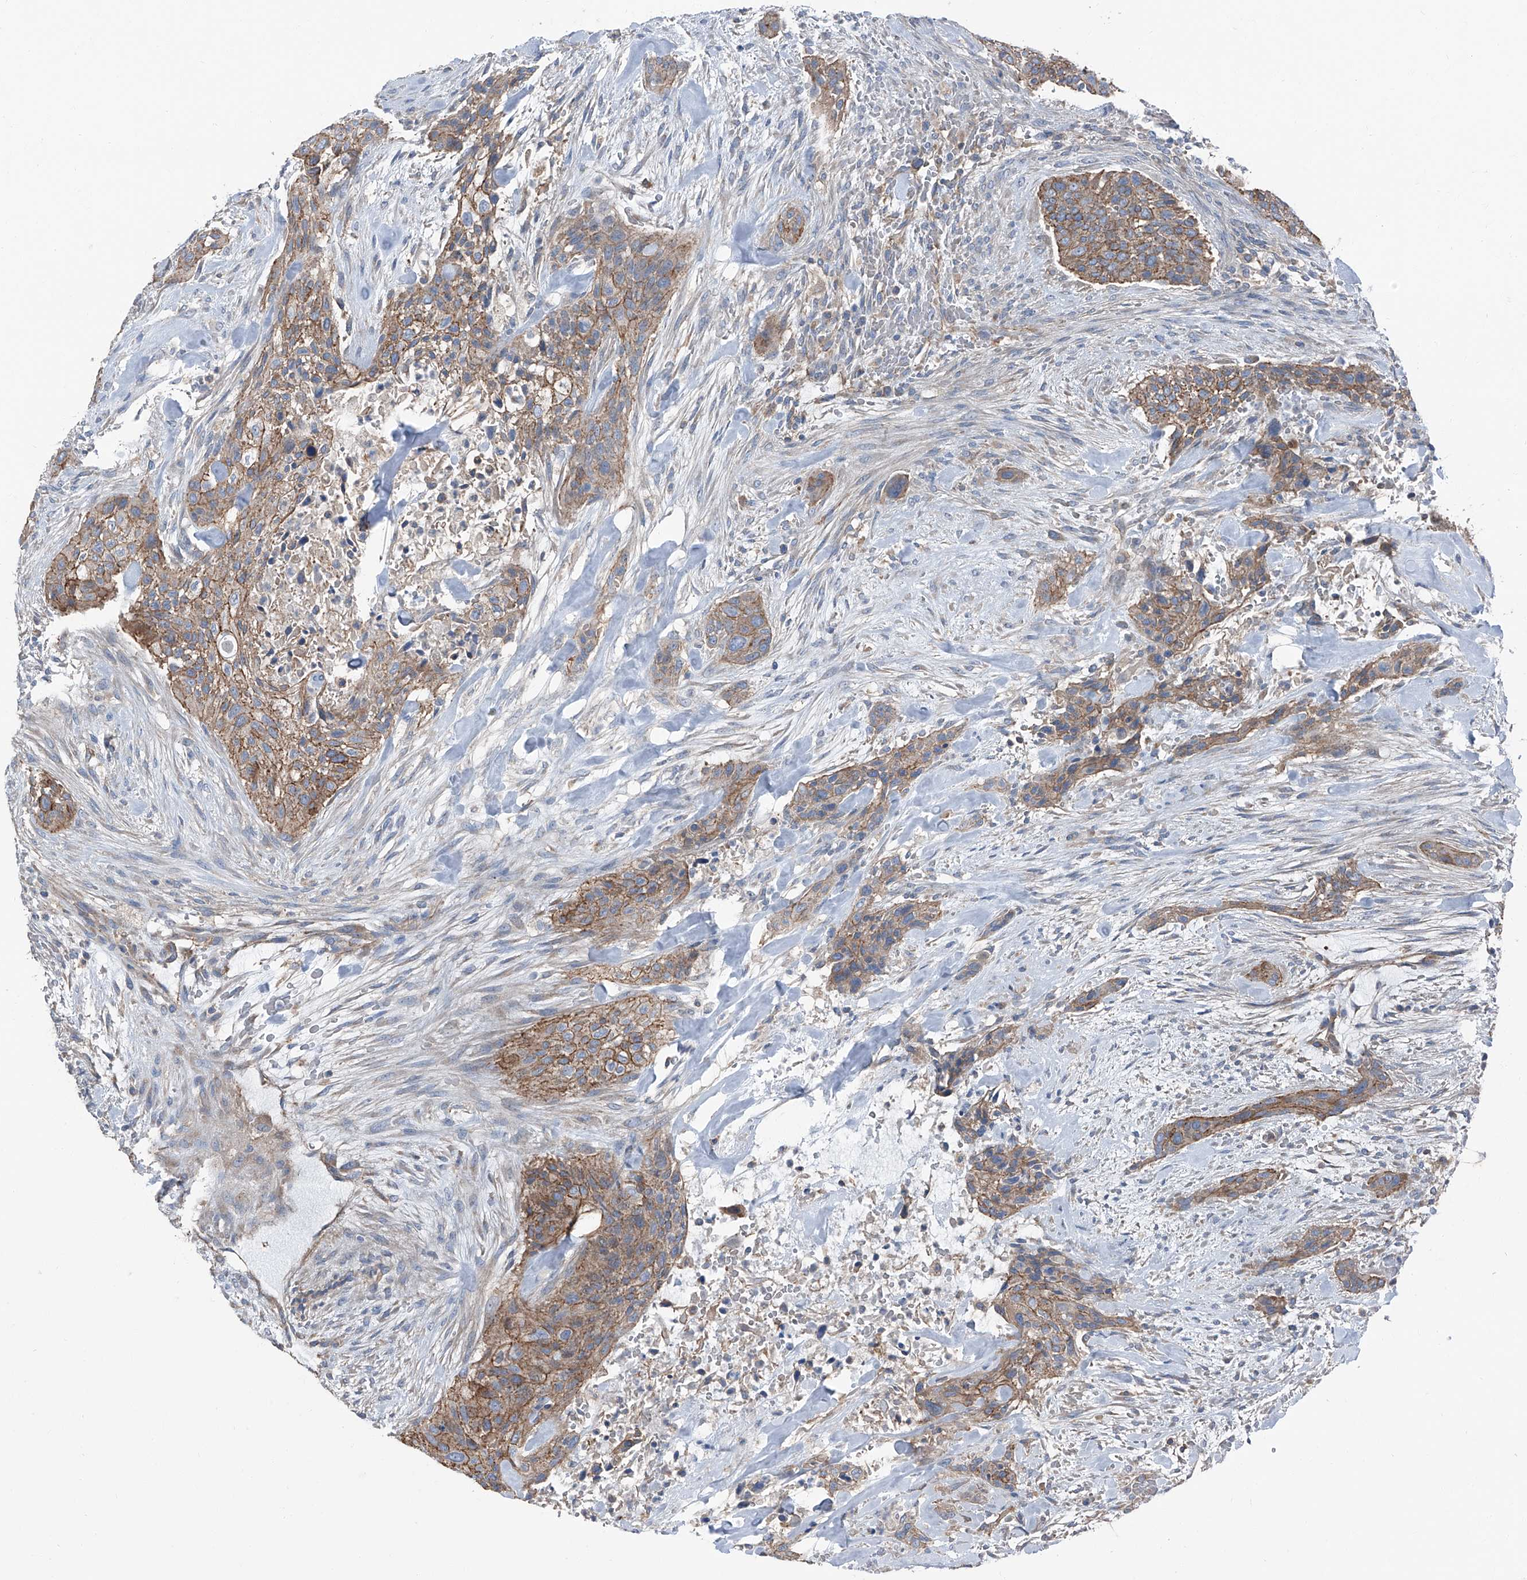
{"staining": {"intensity": "moderate", "quantity": ">75%", "location": "cytoplasmic/membranous"}, "tissue": "urothelial cancer", "cell_type": "Tumor cells", "image_type": "cancer", "snomed": [{"axis": "morphology", "description": "Urothelial carcinoma, High grade"}, {"axis": "topography", "description": "Urinary bladder"}], "caption": "An image of human urothelial cancer stained for a protein displays moderate cytoplasmic/membranous brown staining in tumor cells.", "gene": "GPR142", "patient": {"sex": "male", "age": 35}}